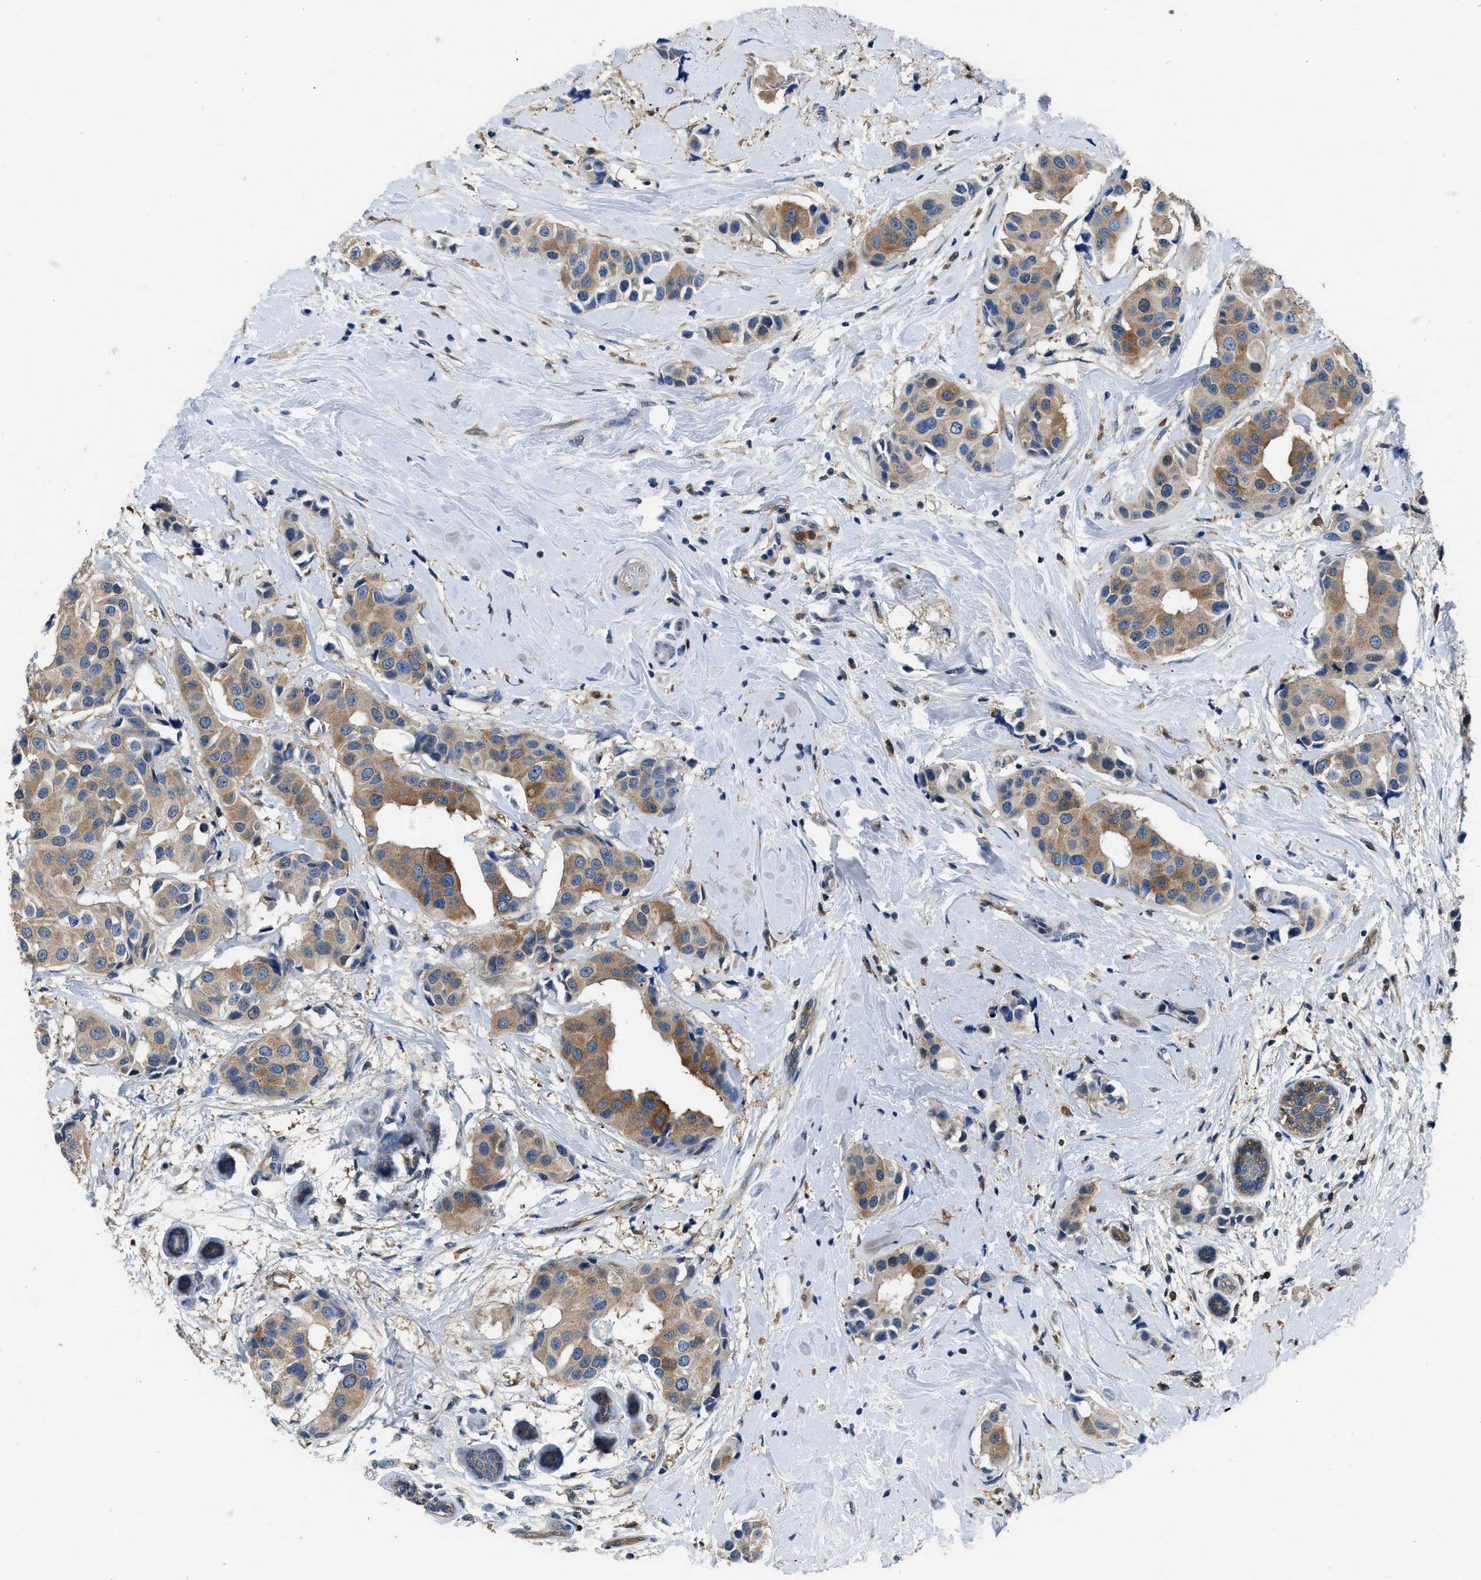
{"staining": {"intensity": "moderate", "quantity": ">75%", "location": "cytoplasmic/membranous"}, "tissue": "breast cancer", "cell_type": "Tumor cells", "image_type": "cancer", "snomed": [{"axis": "morphology", "description": "Normal tissue, NOS"}, {"axis": "morphology", "description": "Duct carcinoma"}, {"axis": "topography", "description": "Breast"}], "caption": "Immunohistochemistry of intraductal carcinoma (breast) exhibits medium levels of moderate cytoplasmic/membranous staining in approximately >75% of tumor cells.", "gene": "PKM", "patient": {"sex": "female", "age": 39}}